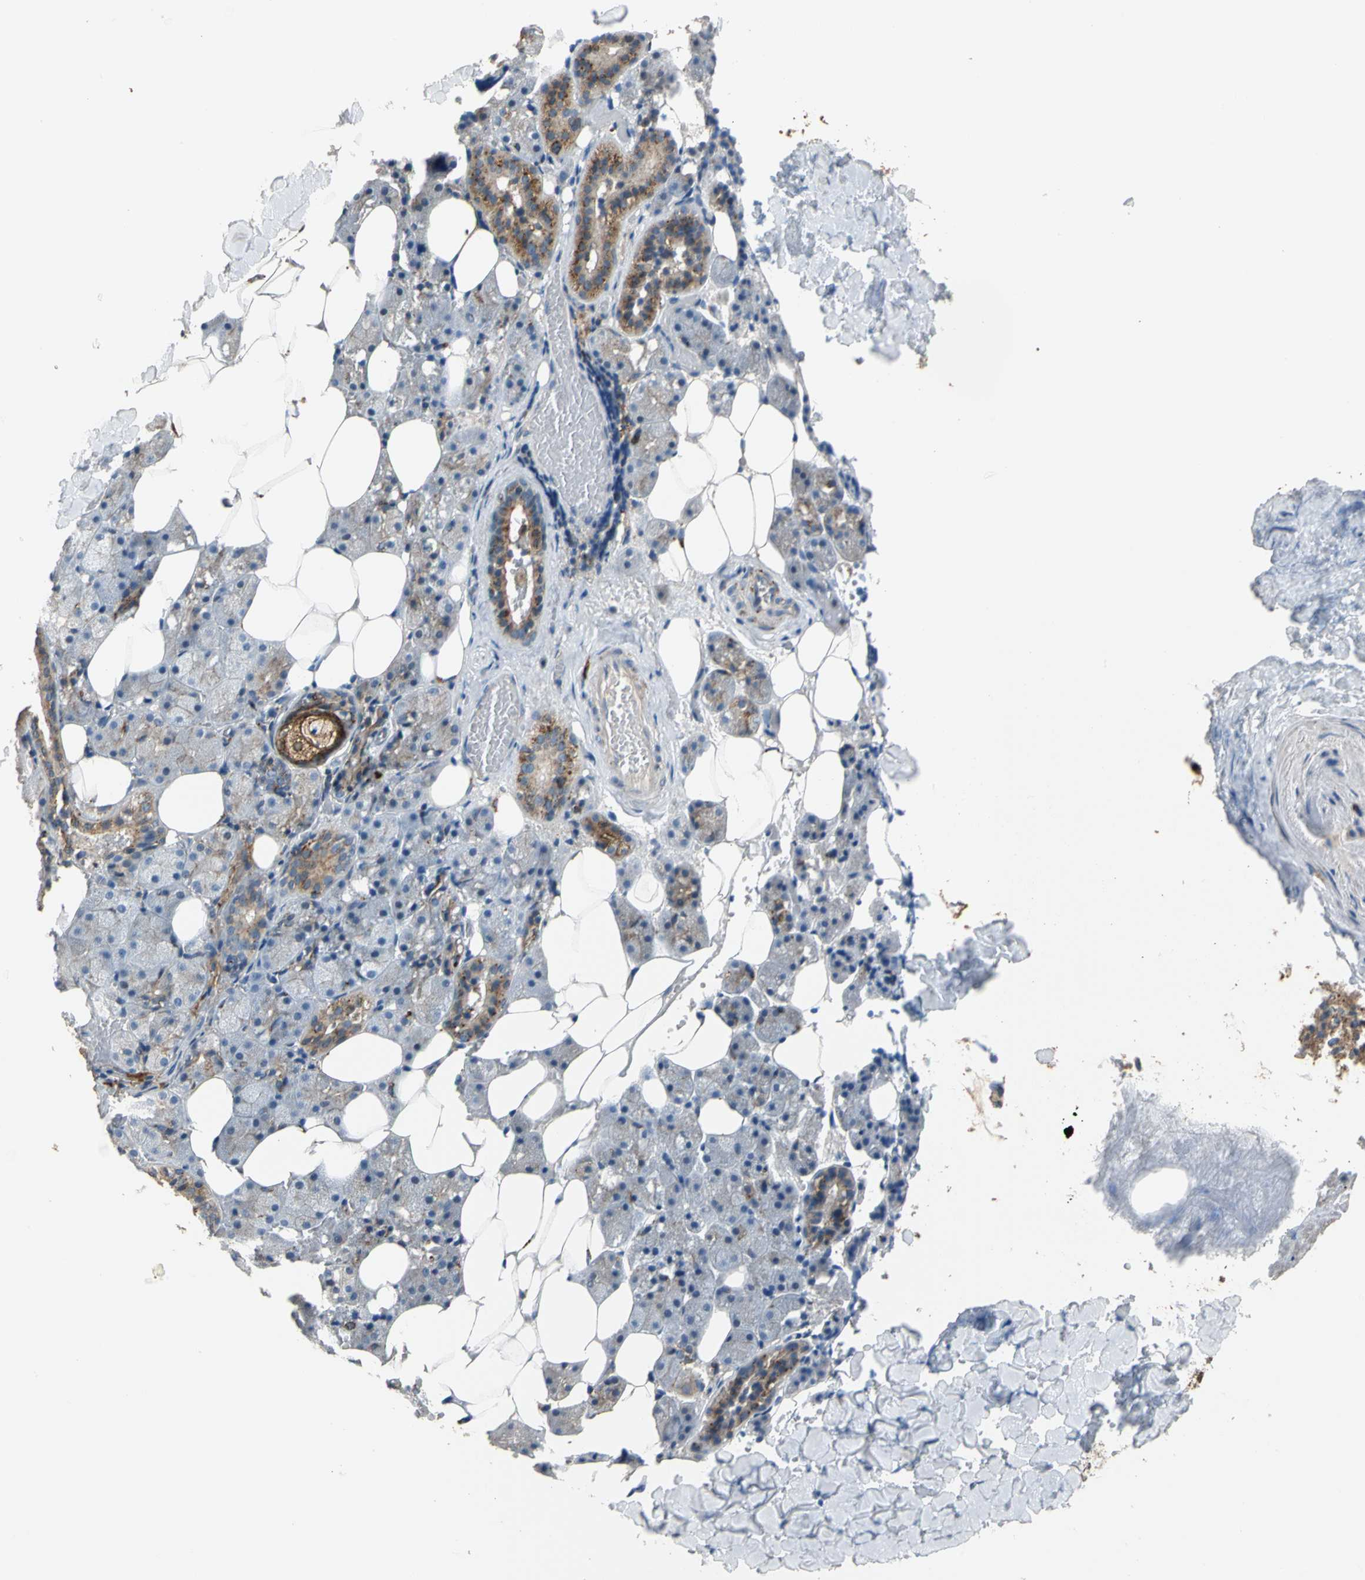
{"staining": {"intensity": "weak", "quantity": "<25%", "location": "cytoplasmic/membranous"}, "tissue": "salivary gland", "cell_type": "Glandular cells", "image_type": "normal", "snomed": [{"axis": "morphology", "description": "Normal tissue, NOS"}, {"axis": "topography", "description": "Salivary gland"}], "caption": "An immunohistochemistry (IHC) micrograph of benign salivary gland is shown. There is no staining in glandular cells of salivary gland.", "gene": "GM2A", "patient": {"sex": "female", "age": 55}}